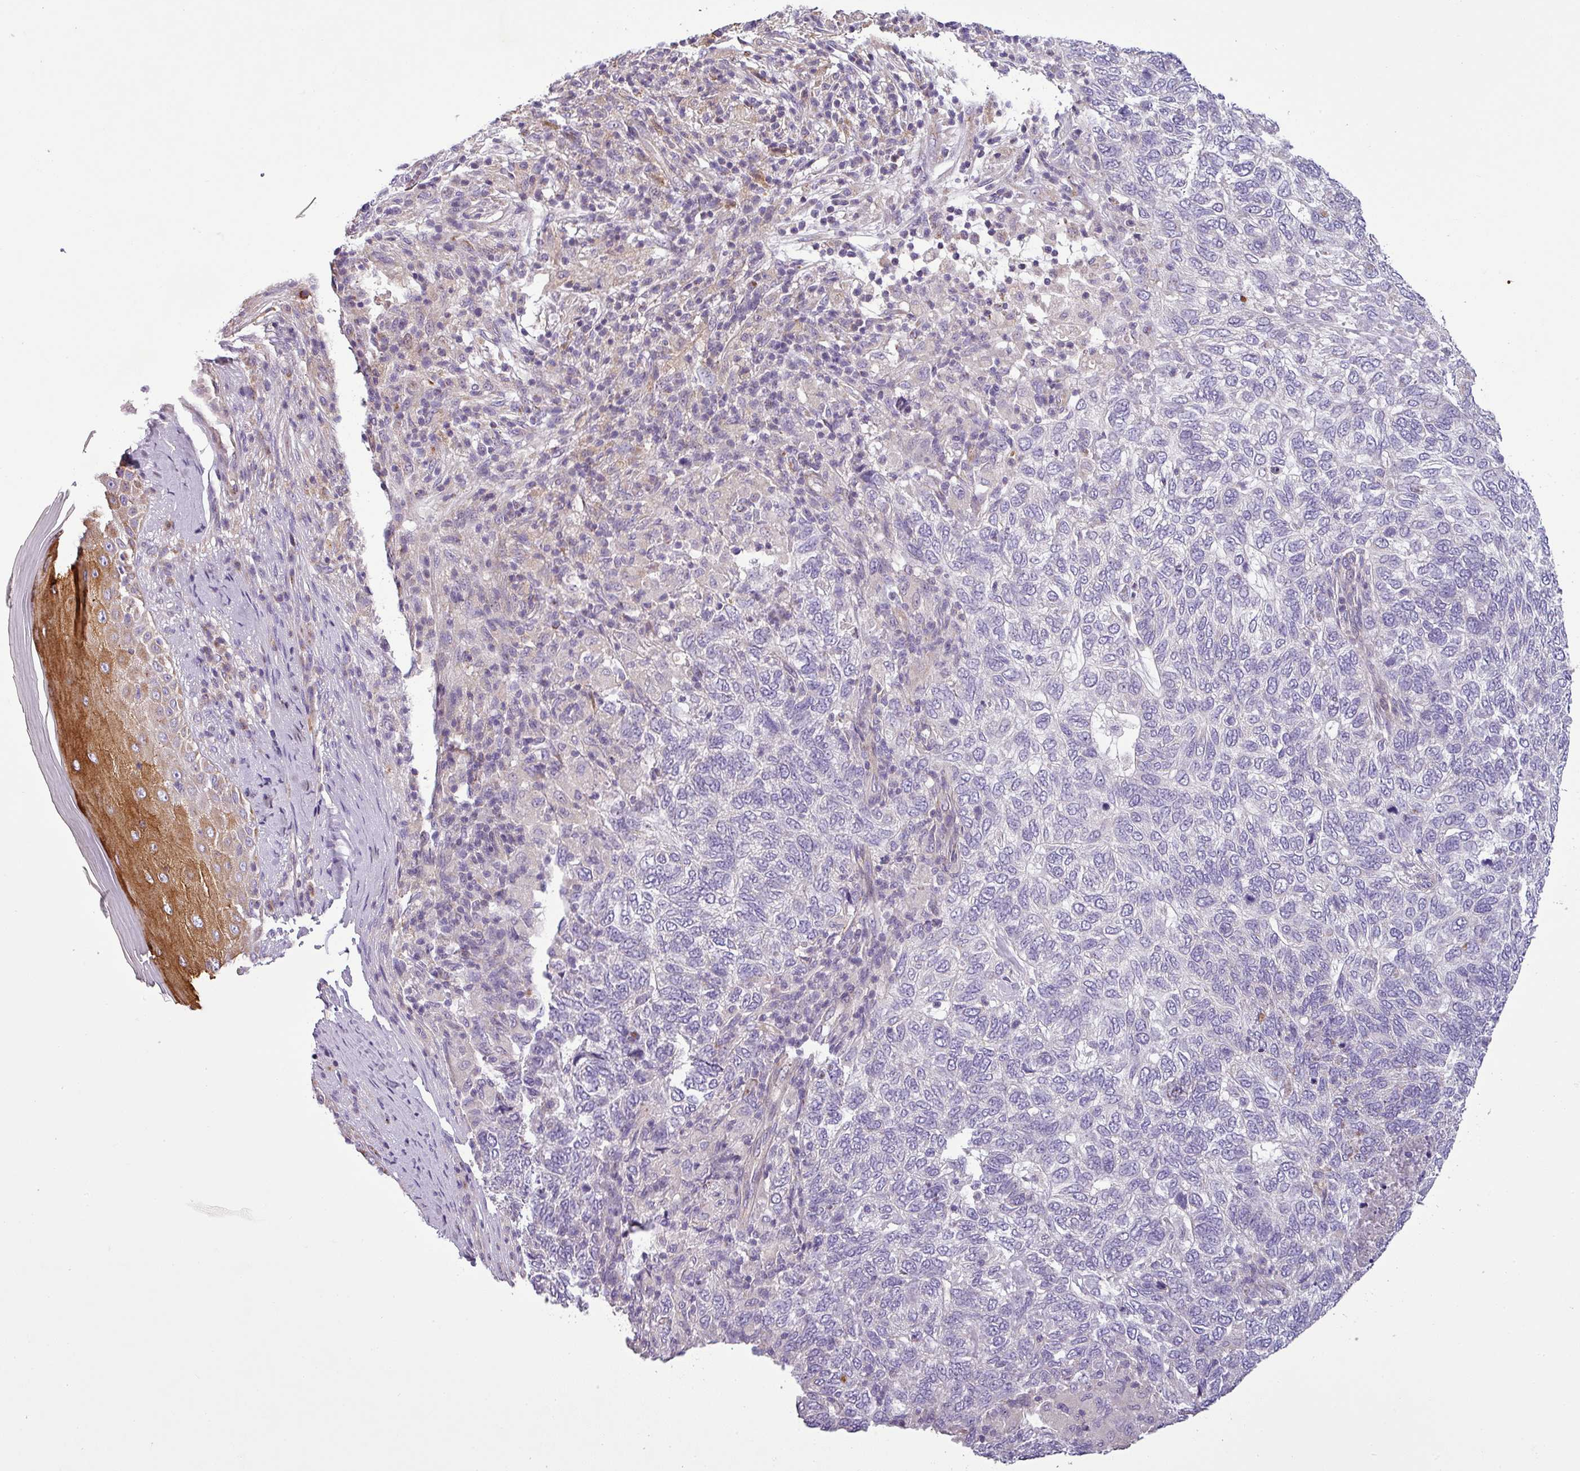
{"staining": {"intensity": "negative", "quantity": "none", "location": "none"}, "tissue": "skin cancer", "cell_type": "Tumor cells", "image_type": "cancer", "snomed": [{"axis": "morphology", "description": "Basal cell carcinoma"}, {"axis": "topography", "description": "Skin"}], "caption": "Immunohistochemistry image of neoplastic tissue: skin basal cell carcinoma stained with DAB demonstrates no significant protein expression in tumor cells. The staining was performed using DAB to visualize the protein expression in brown, while the nuclei were stained in blue with hematoxylin (Magnification: 20x).", "gene": "PNMA6A", "patient": {"sex": "female", "age": 65}}